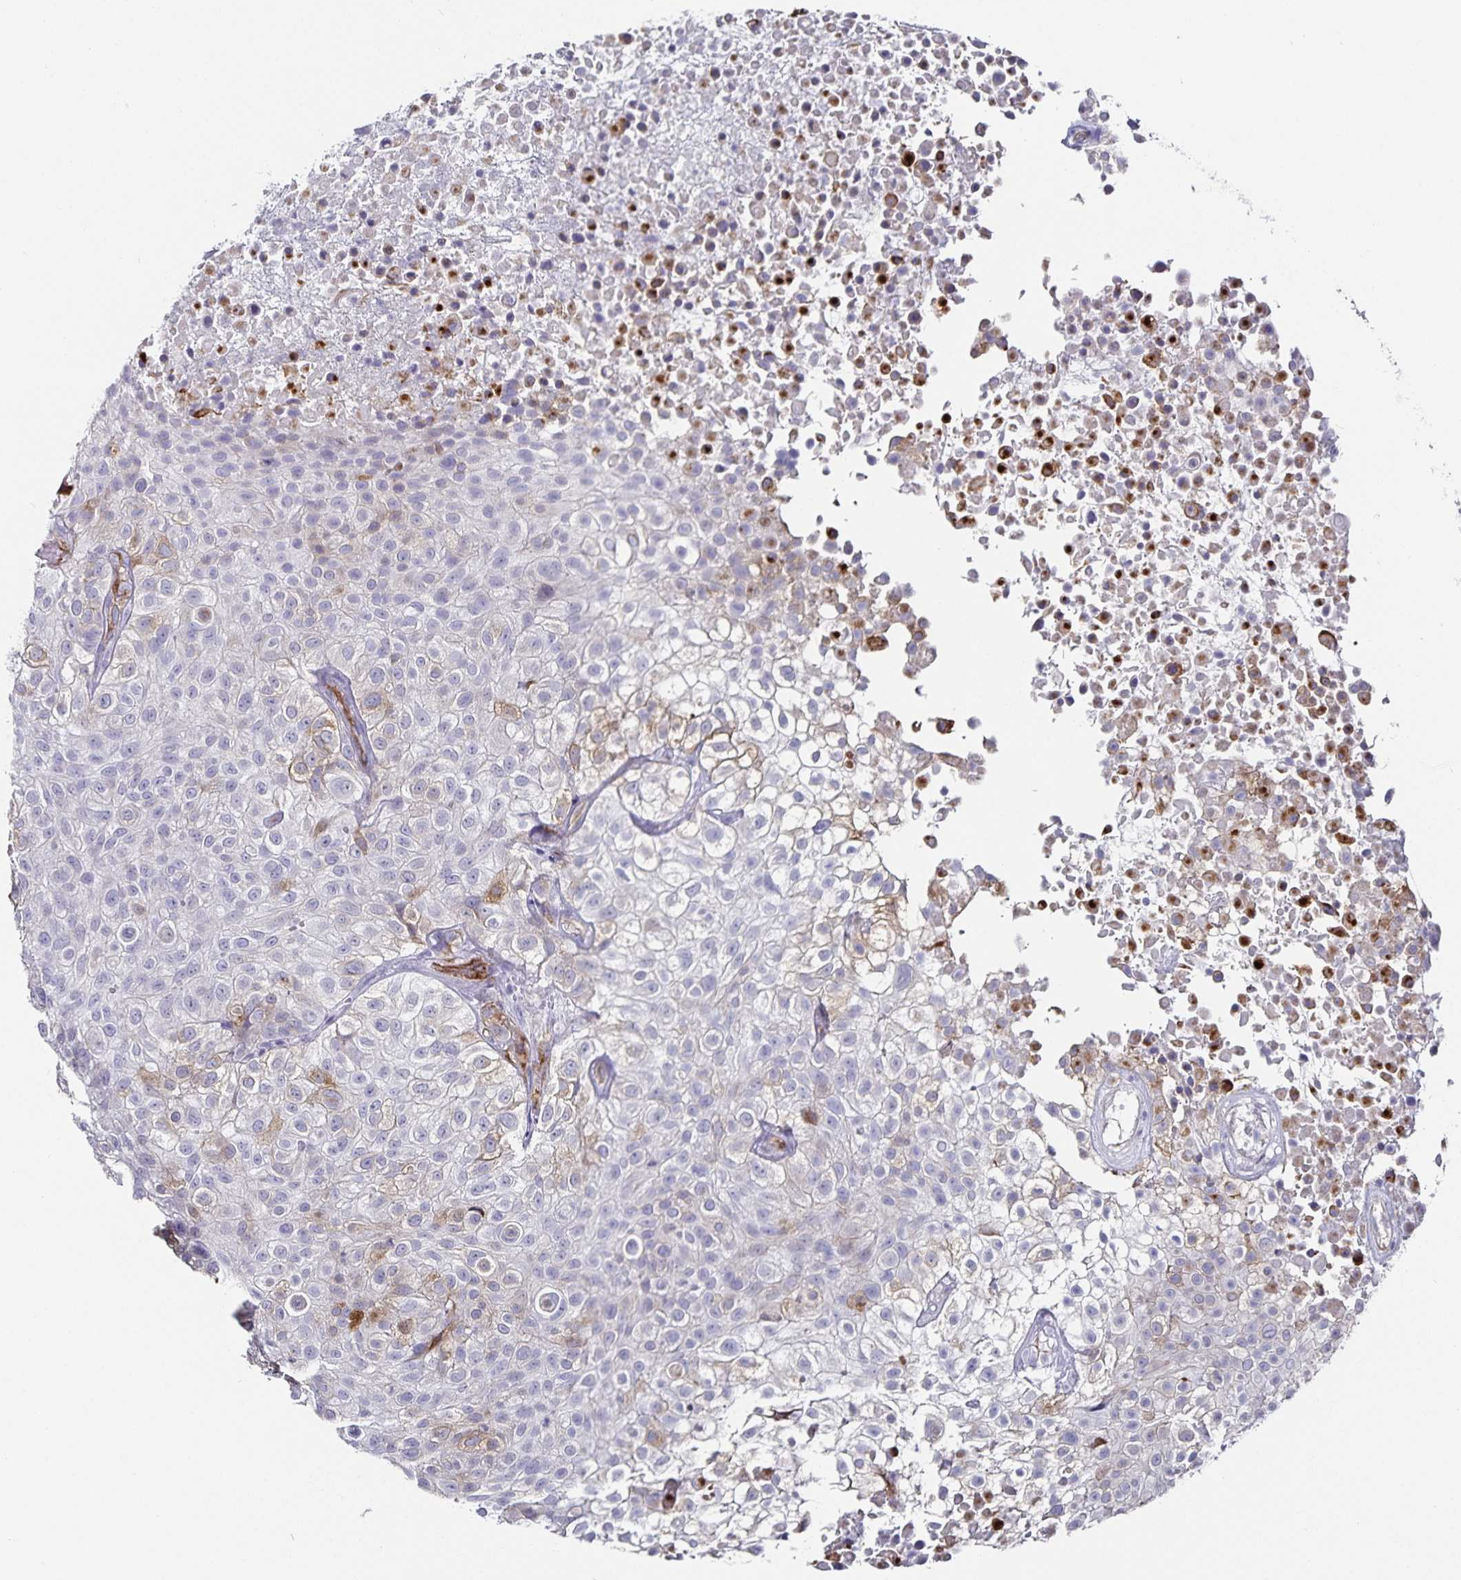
{"staining": {"intensity": "weak", "quantity": "<25%", "location": "cytoplasmic/membranous"}, "tissue": "urothelial cancer", "cell_type": "Tumor cells", "image_type": "cancer", "snomed": [{"axis": "morphology", "description": "Urothelial carcinoma, High grade"}, {"axis": "topography", "description": "Urinary bladder"}], "caption": "DAB immunohistochemical staining of human urothelial carcinoma (high-grade) reveals no significant expression in tumor cells.", "gene": "PODXL", "patient": {"sex": "male", "age": 56}}